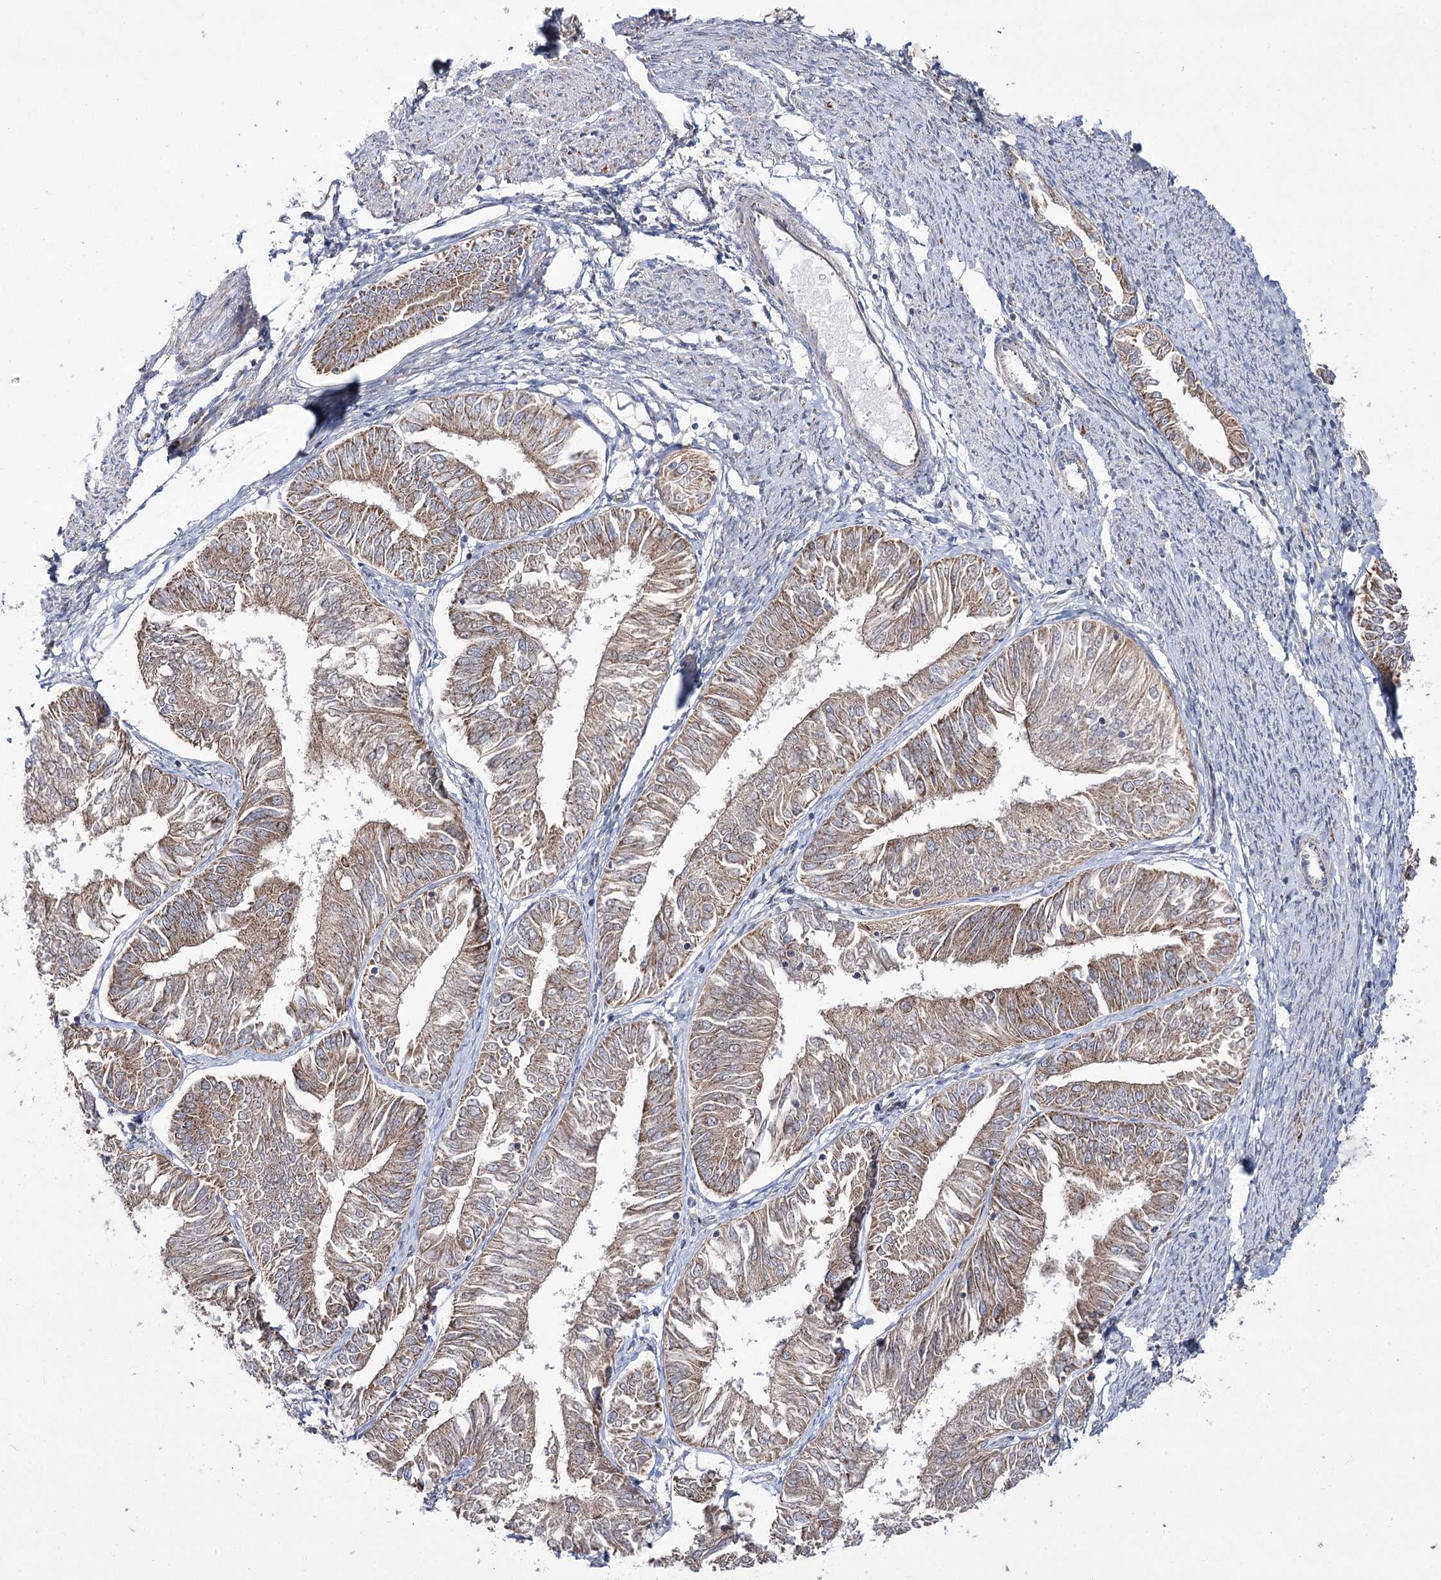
{"staining": {"intensity": "moderate", "quantity": ">75%", "location": "cytoplasmic/membranous"}, "tissue": "endometrial cancer", "cell_type": "Tumor cells", "image_type": "cancer", "snomed": [{"axis": "morphology", "description": "Adenocarcinoma, NOS"}, {"axis": "topography", "description": "Endometrium"}], "caption": "This histopathology image demonstrates immunohistochemistry staining of human endometrial cancer (adenocarcinoma), with medium moderate cytoplasmic/membranous staining in about >75% of tumor cells.", "gene": "NADK2", "patient": {"sex": "female", "age": 58}}